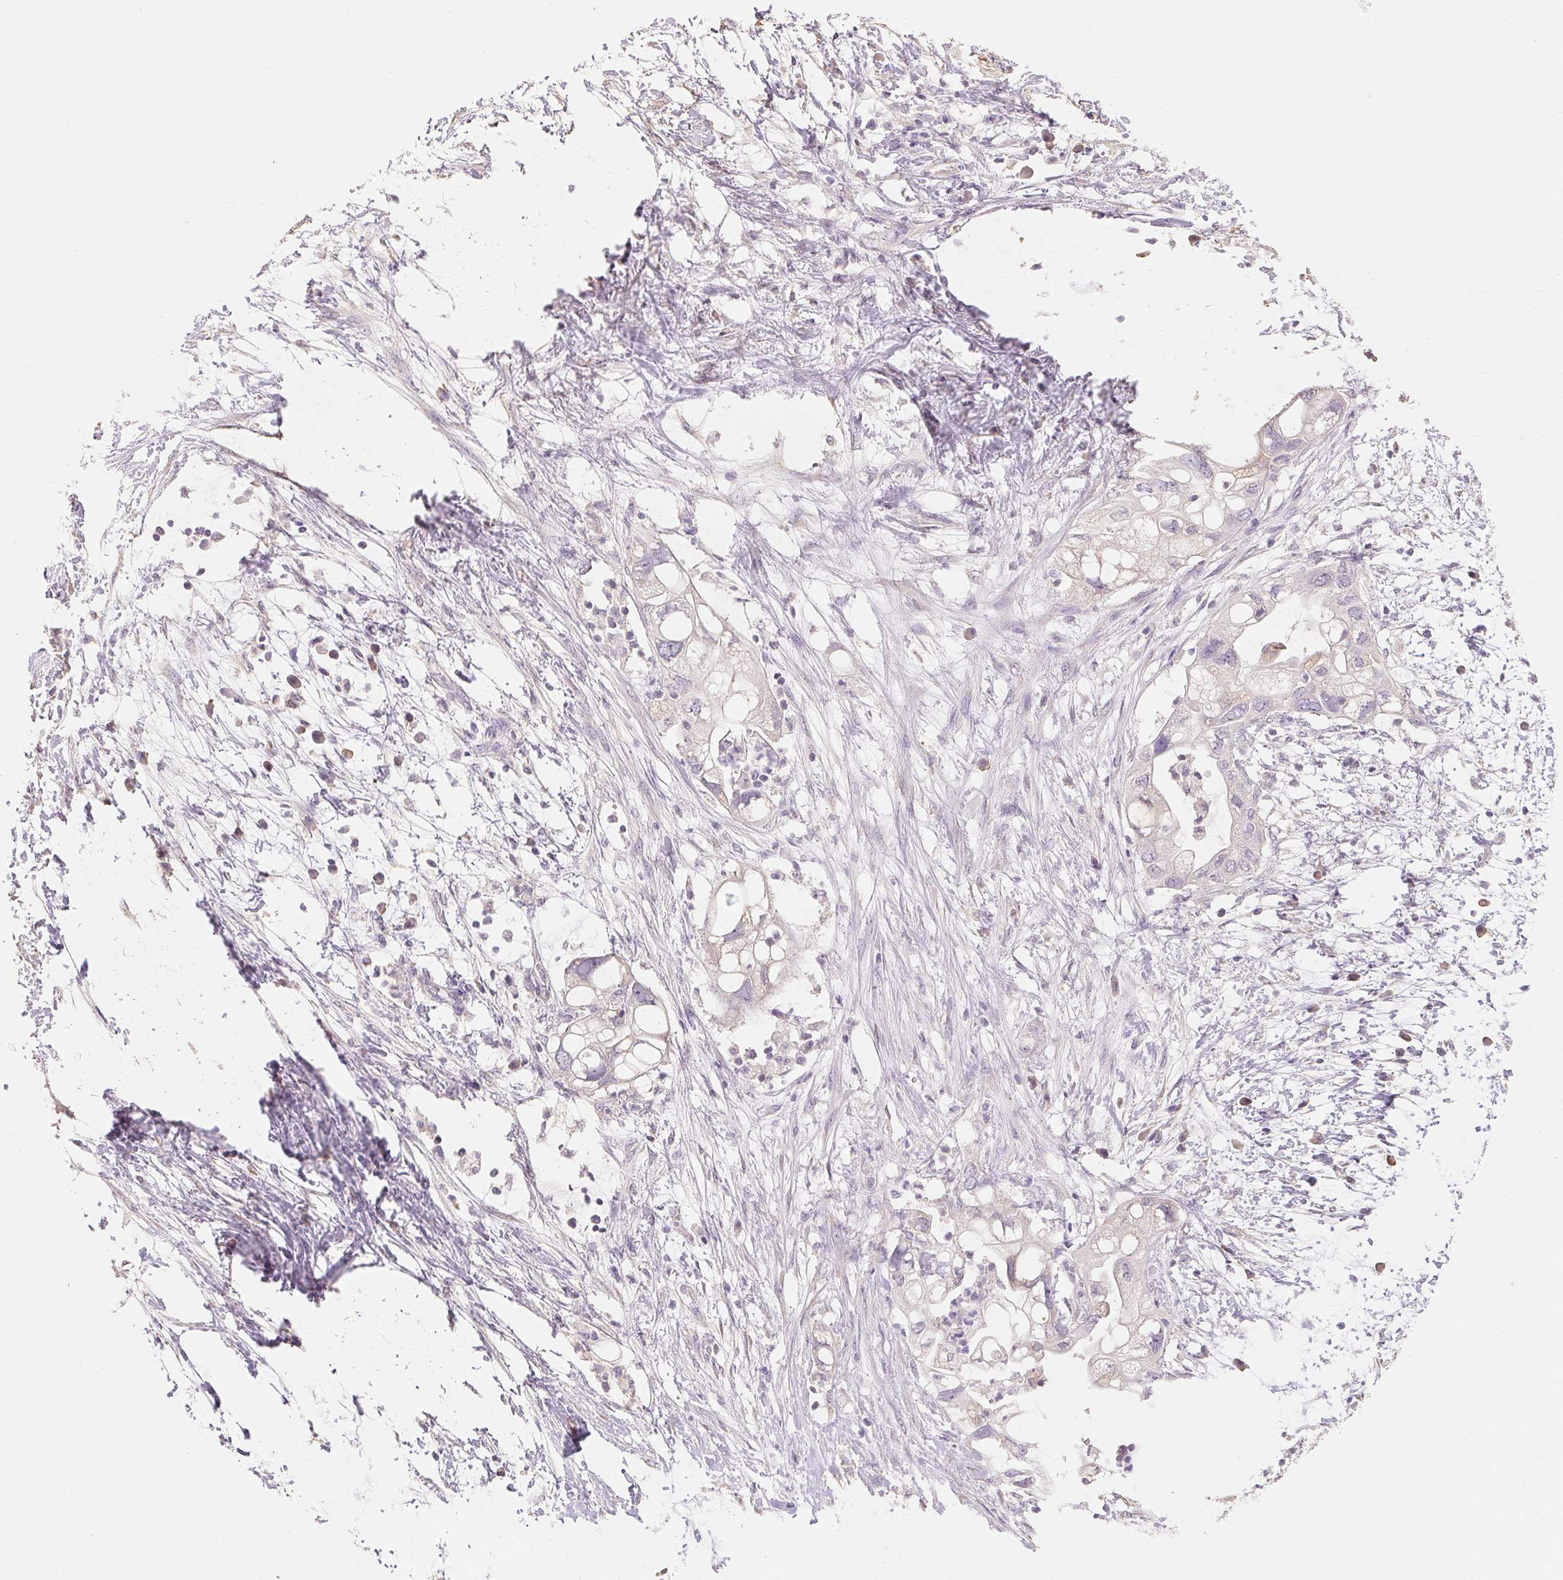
{"staining": {"intensity": "negative", "quantity": "none", "location": "none"}, "tissue": "pancreatic cancer", "cell_type": "Tumor cells", "image_type": "cancer", "snomed": [{"axis": "morphology", "description": "Adenocarcinoma, NOS"}, {"axis": "topography", "description": "Pancreas"}], "caption": "Immunohistochemistry (IHC) of pancreatic cancer (adenocarcinoma) shows no staining in tumor cells.", "gene": "MAP7D2", "patient": {"sex": "female", "age": 72}}